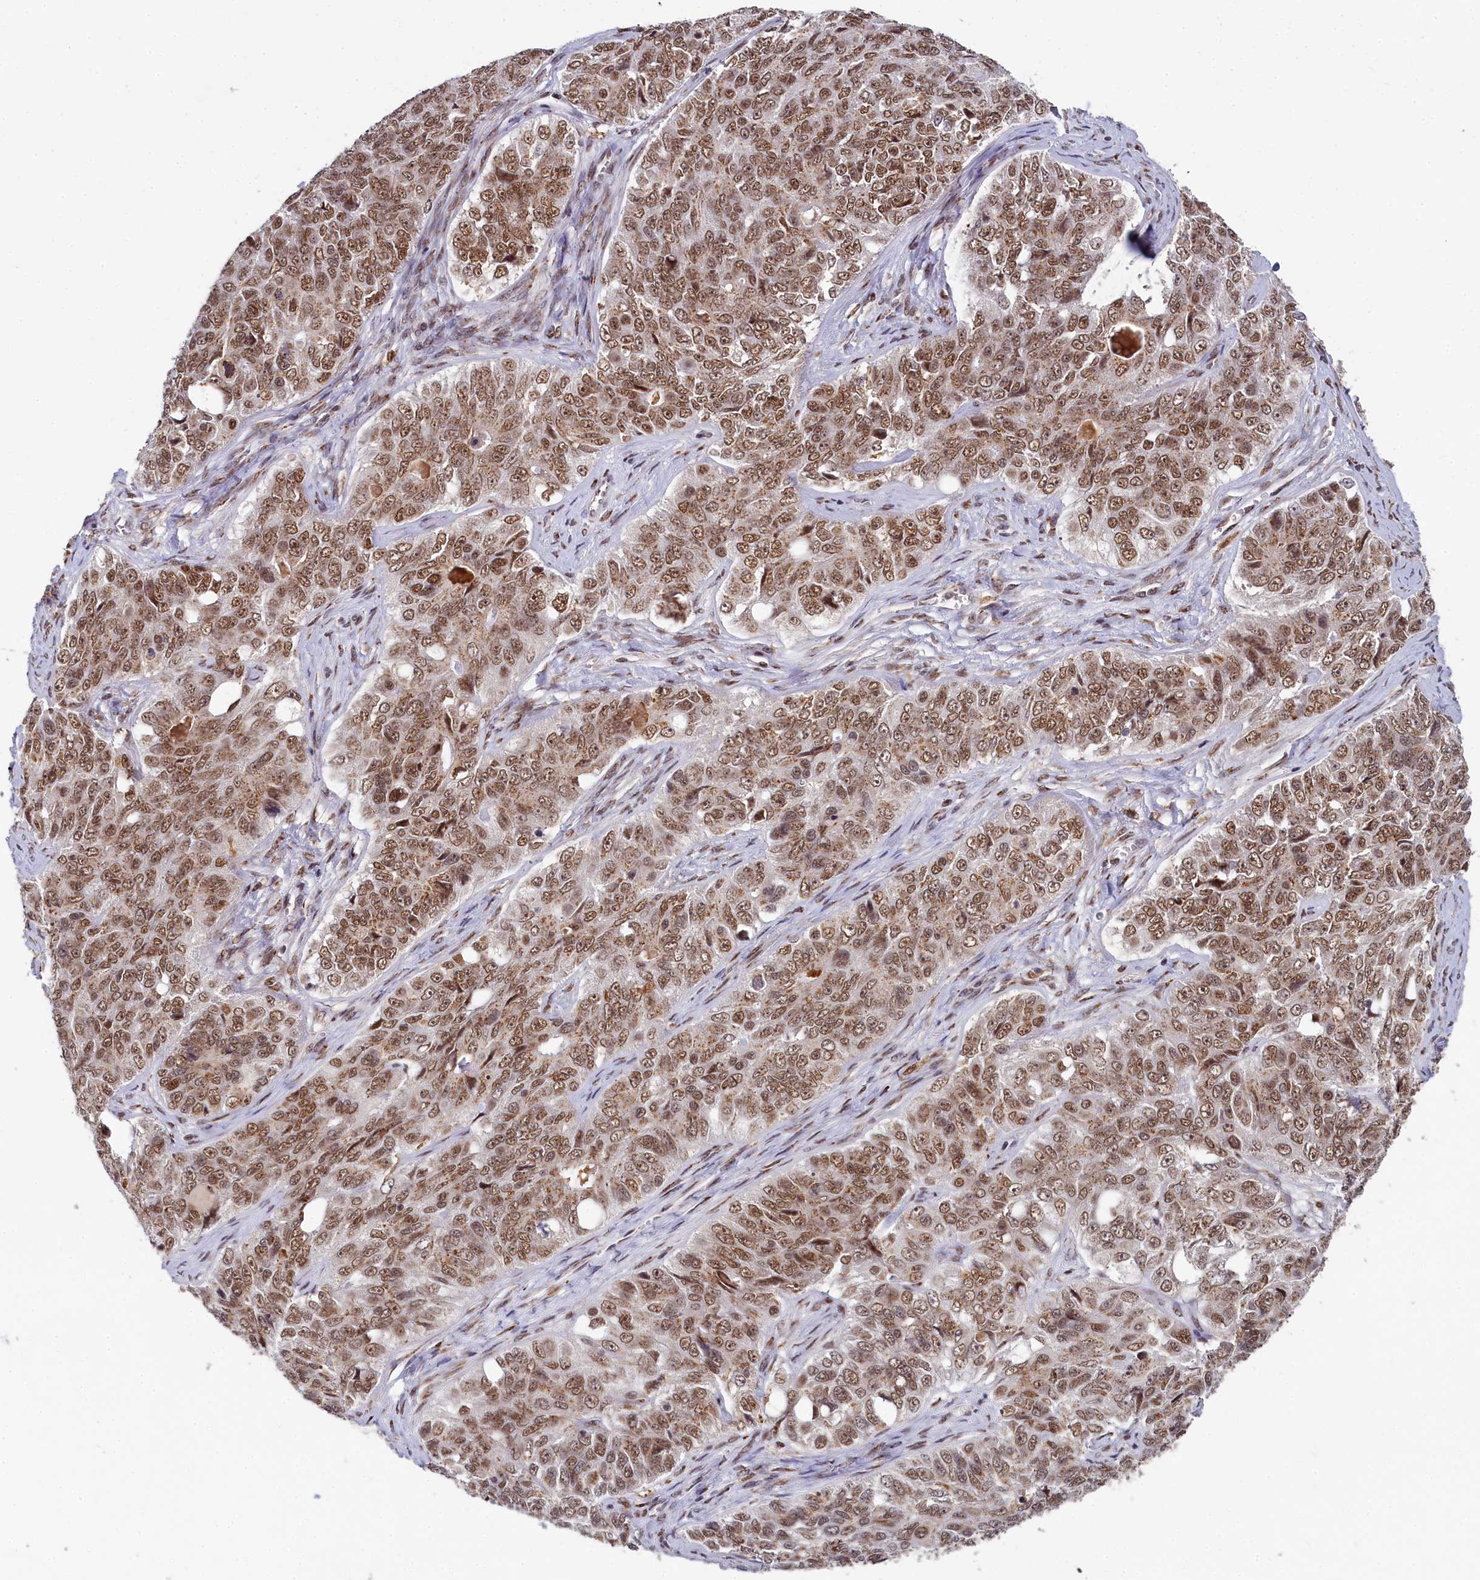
{"staining": {"intensity": "moderate", "quantity": ">75%", "location": "nuclear"}, "tissue": "ovarian cancer", "cell_type": "Tumor cells", "image_type": "cancer", "snomed": [{"axis": "morphology", "description": "Carcinoma, endometroid"}, {"axis": "topography", "description": "Ovary"}], "caption": "This photomicrograph displays IHC staining of human endometroid carcinoma (ovarian), with medium moderate nuclear positivity in approximately >75% of tumor cells.", "gene": "PPHLN1", "patient": {"sex": "female", "age": 51}}